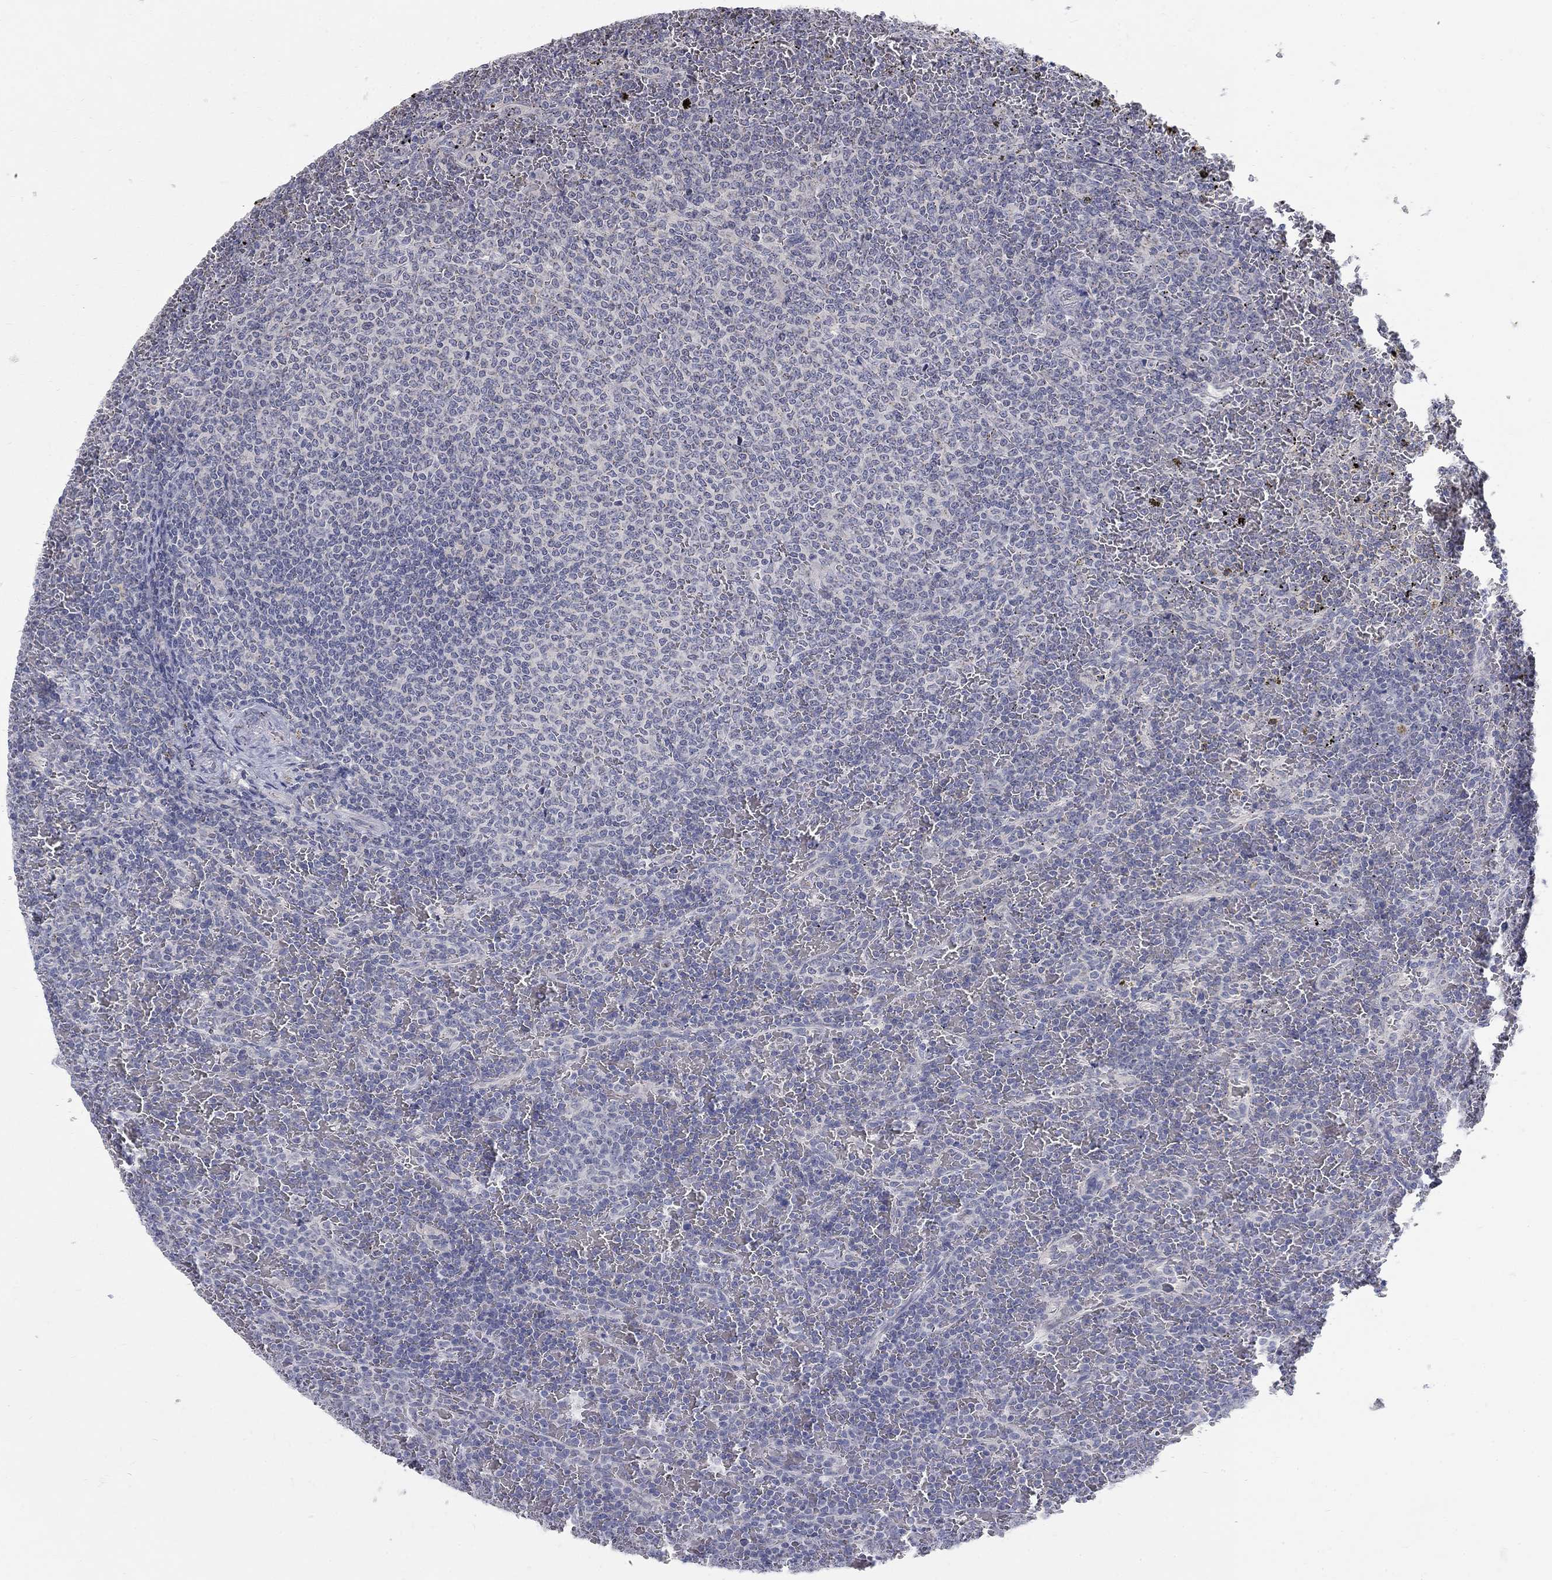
{"staining": {"intensity": "negative", "quantity": "none", "location": "none"}, "tissue": "lymphoma", "cell_type": "Tumor cells", "image_type": "cancer", "snomed": [{"axis": "morphology", "description": "Malignant lymphoma, non-Hodgkin's type, Low grade"}, {"axis": "topography", "description": "Spleen"}], "caption": "High power microscopy histopathology image of an immunohistochemistry (IHC) histopathology image of lymphoma, revealing no significant expression in tumor cells. (Stains: DAB IHC with hematoxylin counter stain, Microscopy: brightfield microscopy at high magnification).", "gene": "PANK3", "patient": {"sex": "female", "age": 77}}